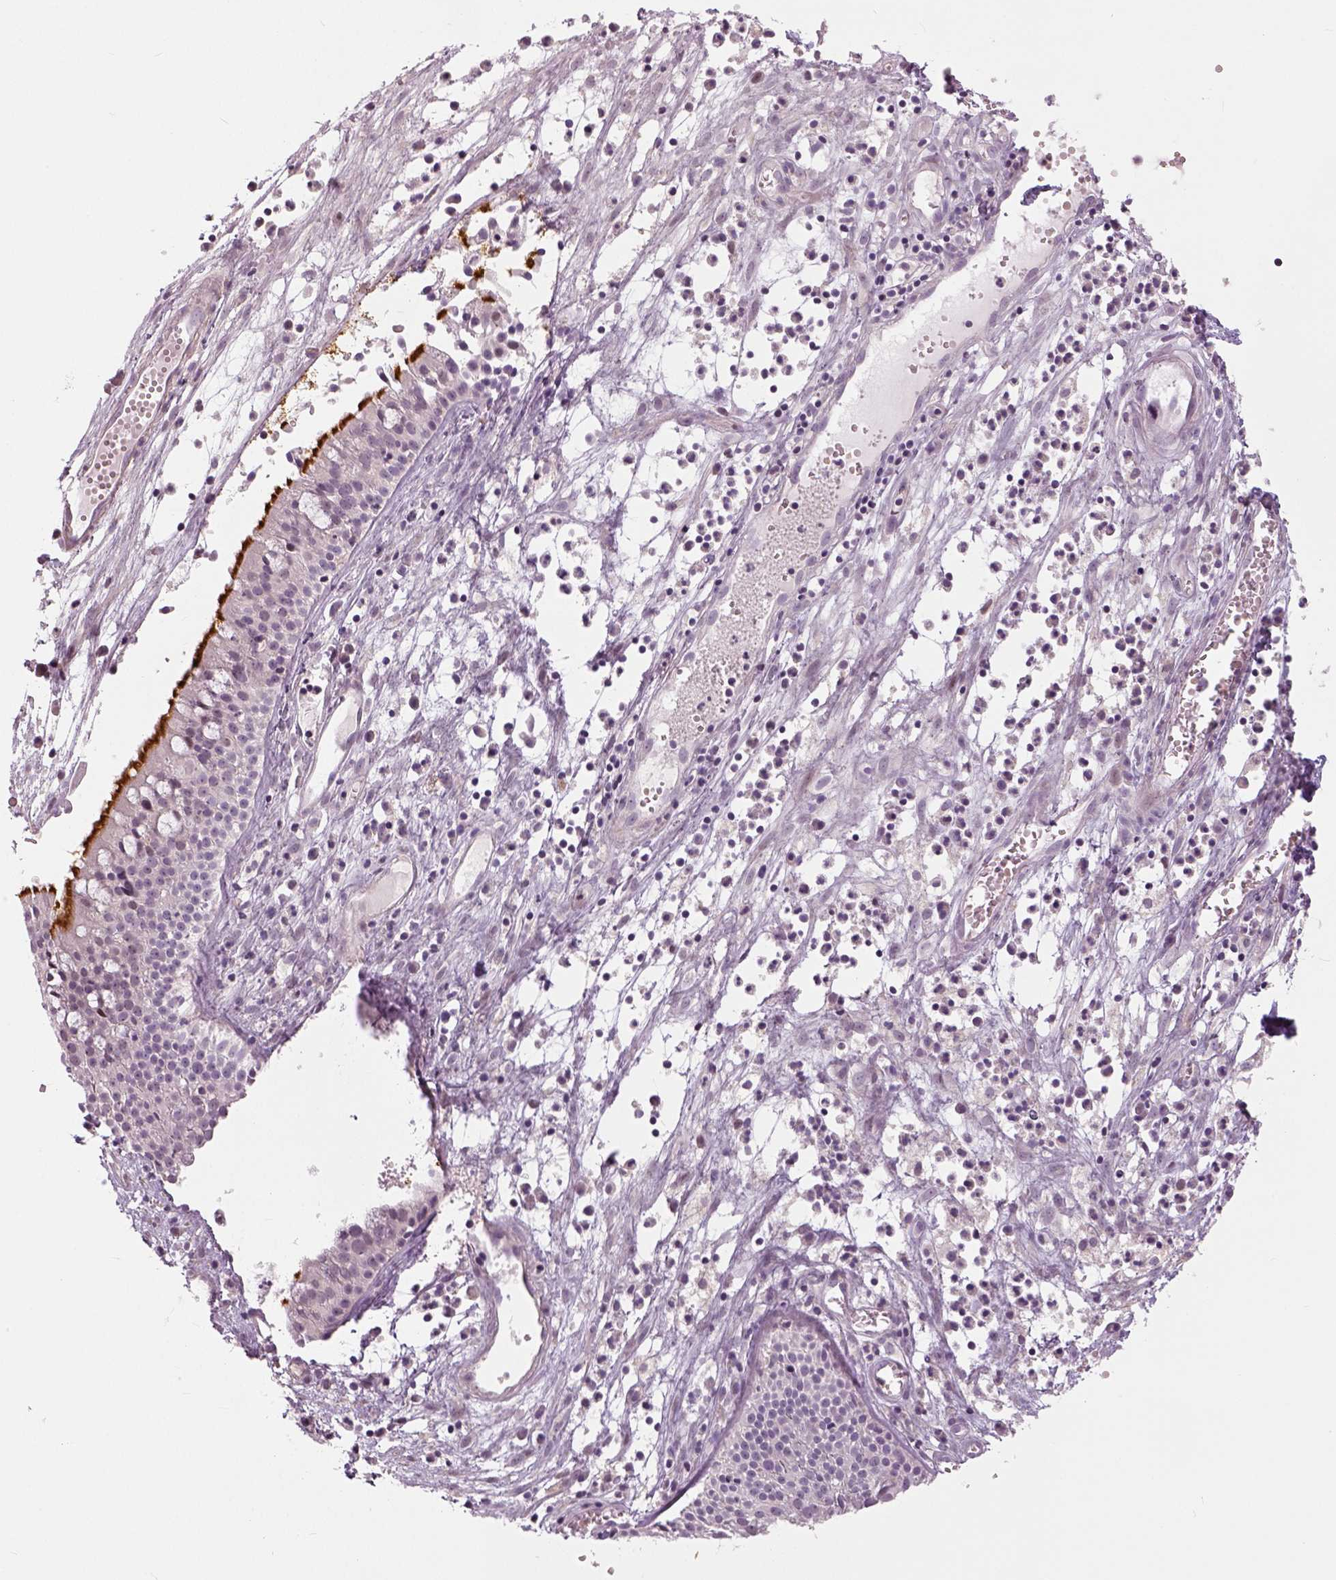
{"staining": {"intensity": "moderate", "quantity": "25%-75%", "location": "cytoplasmic/membranous"}, "tissue": "nasopharynx", "cell_type": "Respiratory epithelial cells", "image_type": "normal", "snomed": [{"axis": "morphology", "description": "Normal tissue, NOS"}, {"axis": "topography", "description": "Nasopharynx"}], "caption": "Immunohistochemical staining of benign human nasopharynx demonstrates moderate cytoplasmic/membranous protein positivity in about 25%-75% of respiratory epithelial cells. (Stains: DAB in brown, nuclei in blue, Microscopy: brightfield microscopy at high magnification).", "gene": "NECAB1", "patient": {"sex": "male", "age": 31}}